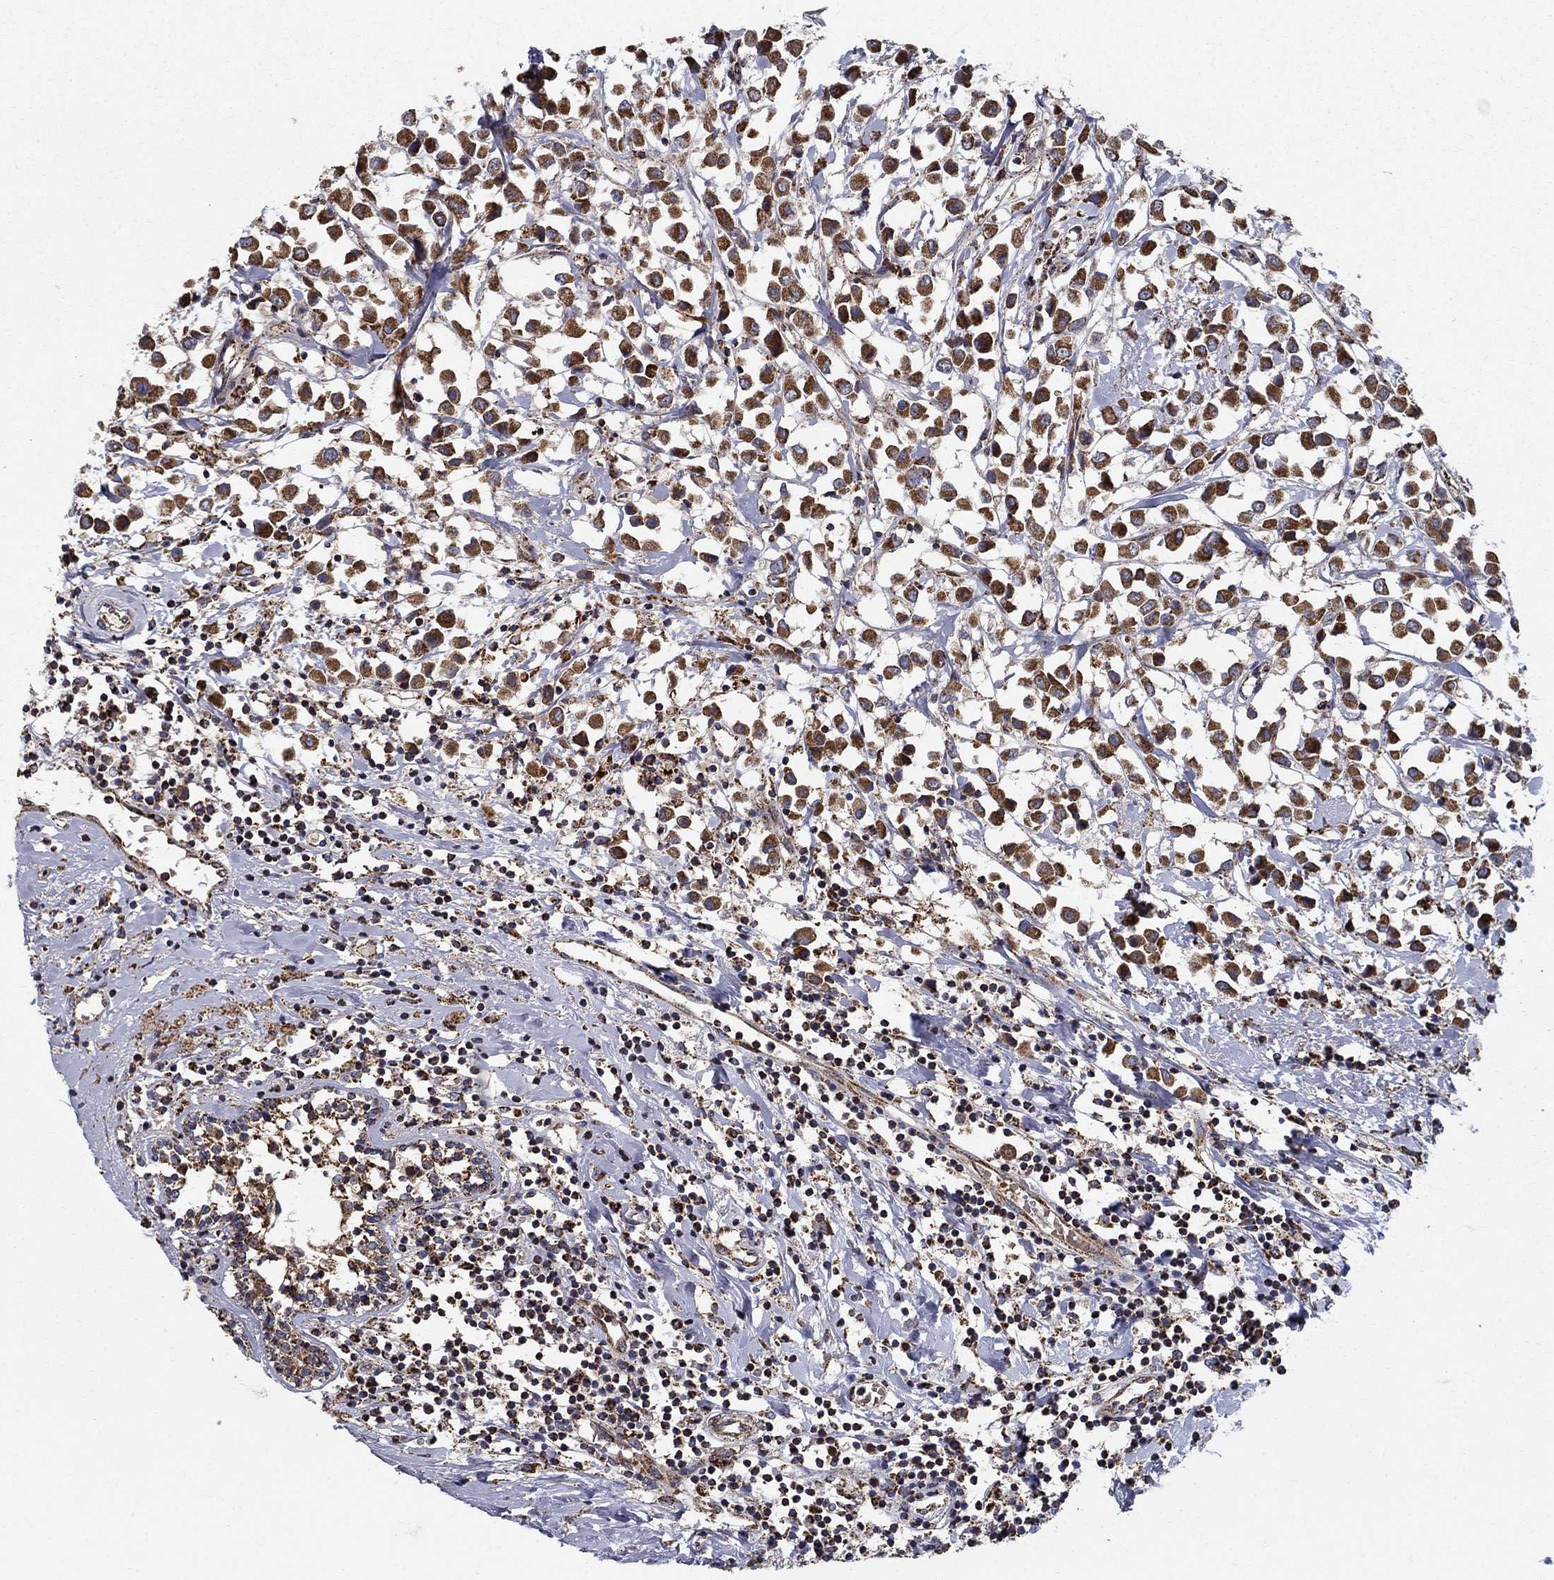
{"staining": {"intensity": "strong", "quantity": ">75%", "location": "cytoplasmic/membranous"}, "tissue": "breast cancer", "cell_type": "Tumor cells", "image_type": "cancer", "snomed": [{"axis": "morphology", "description": "Duct carcinoma"}, {"axis": "topography", "description": "Breast"}], "caption": "Breast infiltrating ductal carcinoma stained with DAB immunohistochemistry displays high levels of strong cytoplasmic/membranous positivity in about >75% of tumor cells.", "gene": "NDUFS8", "patient": {"sex": "female", "age": 61}}